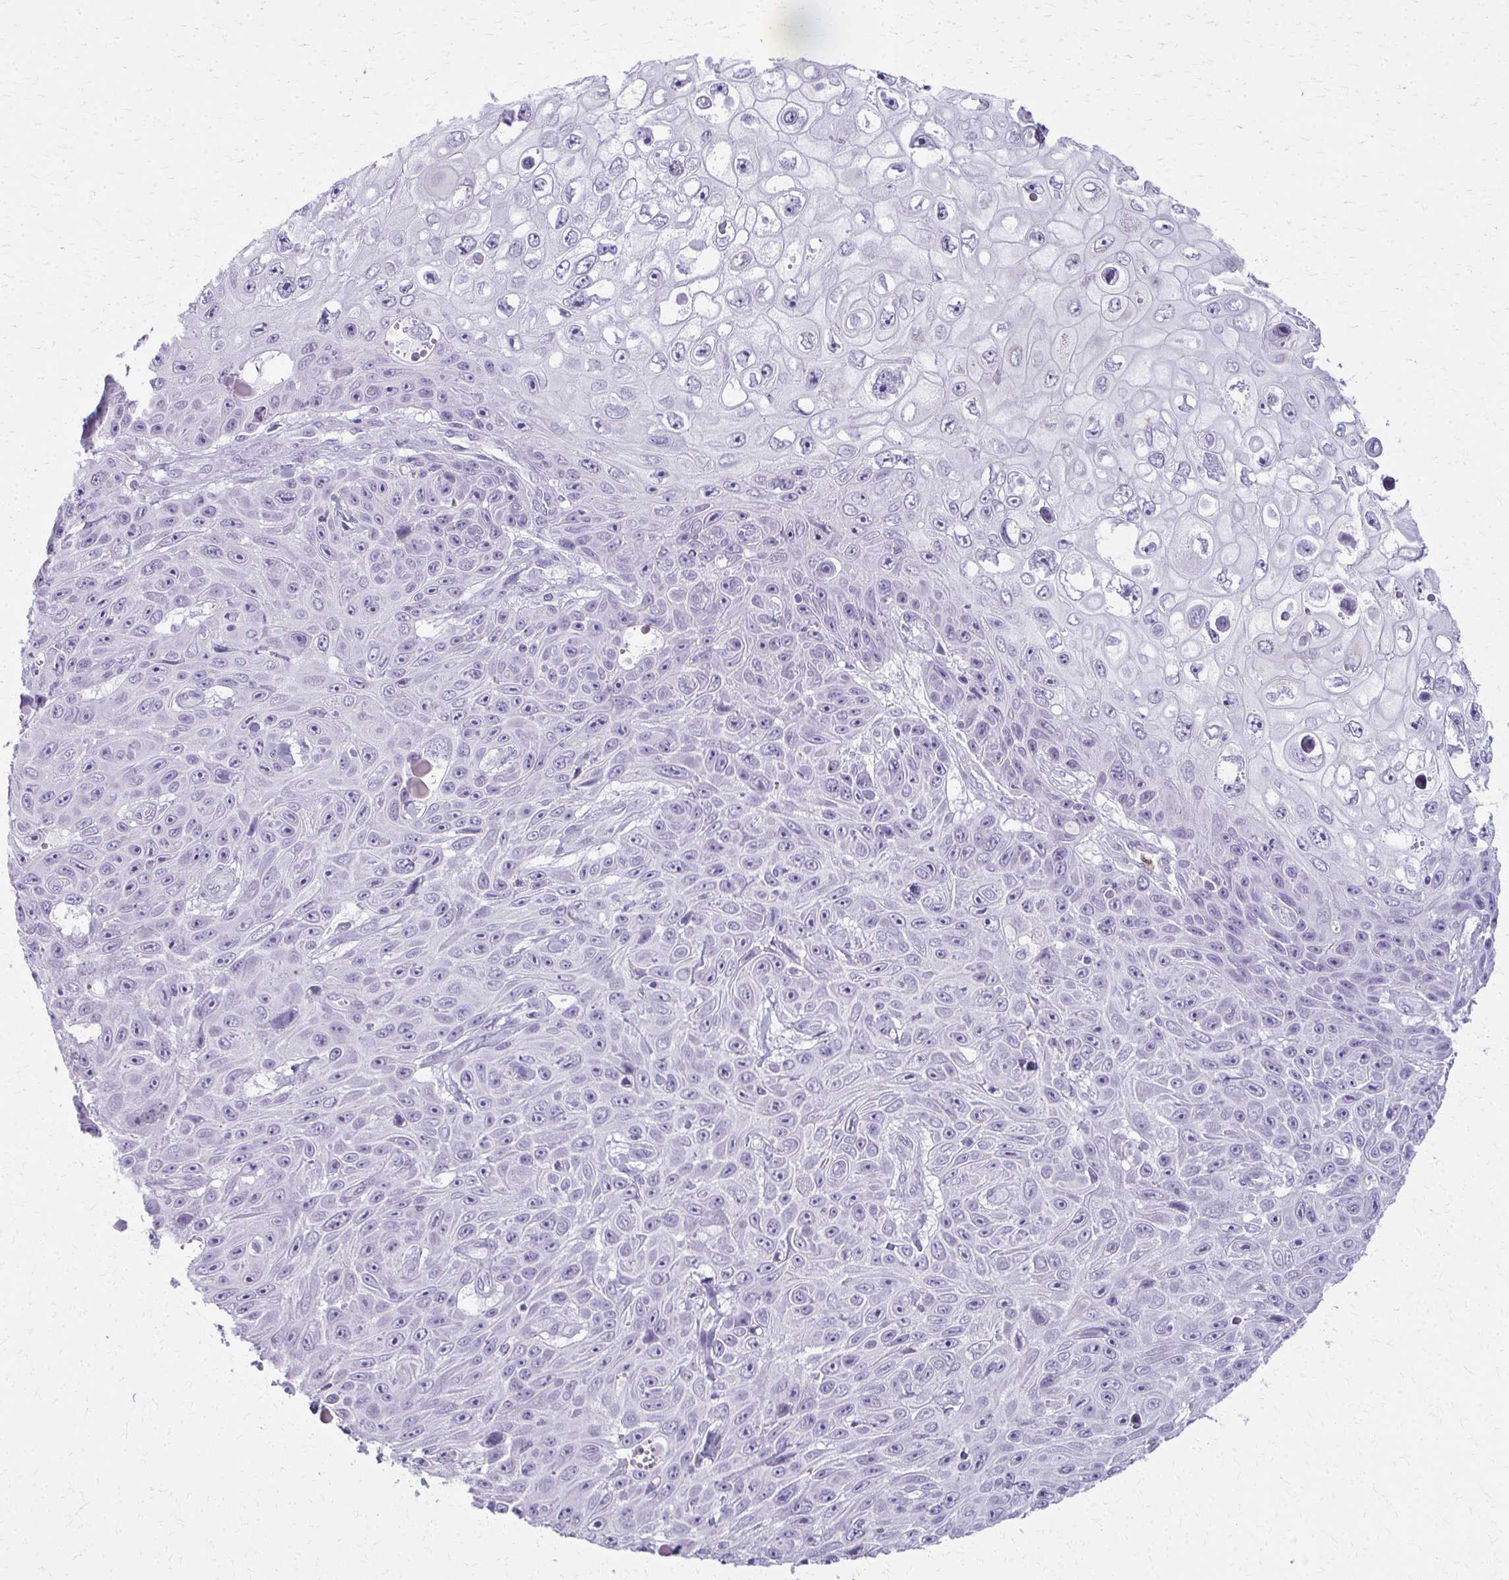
{"staining": {"intensity": "negative", "quantity": "none", "location": "none"}, "tissue": "skin cancer", "cell_type": "Tumor cells", "image_type": "cancer", "snomed": [{"axis": "morphology", "description": "Squamous cell carcinoma, NOS"}, {"axis": "topography", "description": "Skin"}], "caption": "An immunohistochemistry image of skin cancer is shown. There is no staining in tumor cells of skin cancer.", "gene": "CA3", "patient": {"sex": "male", "age": 82}}